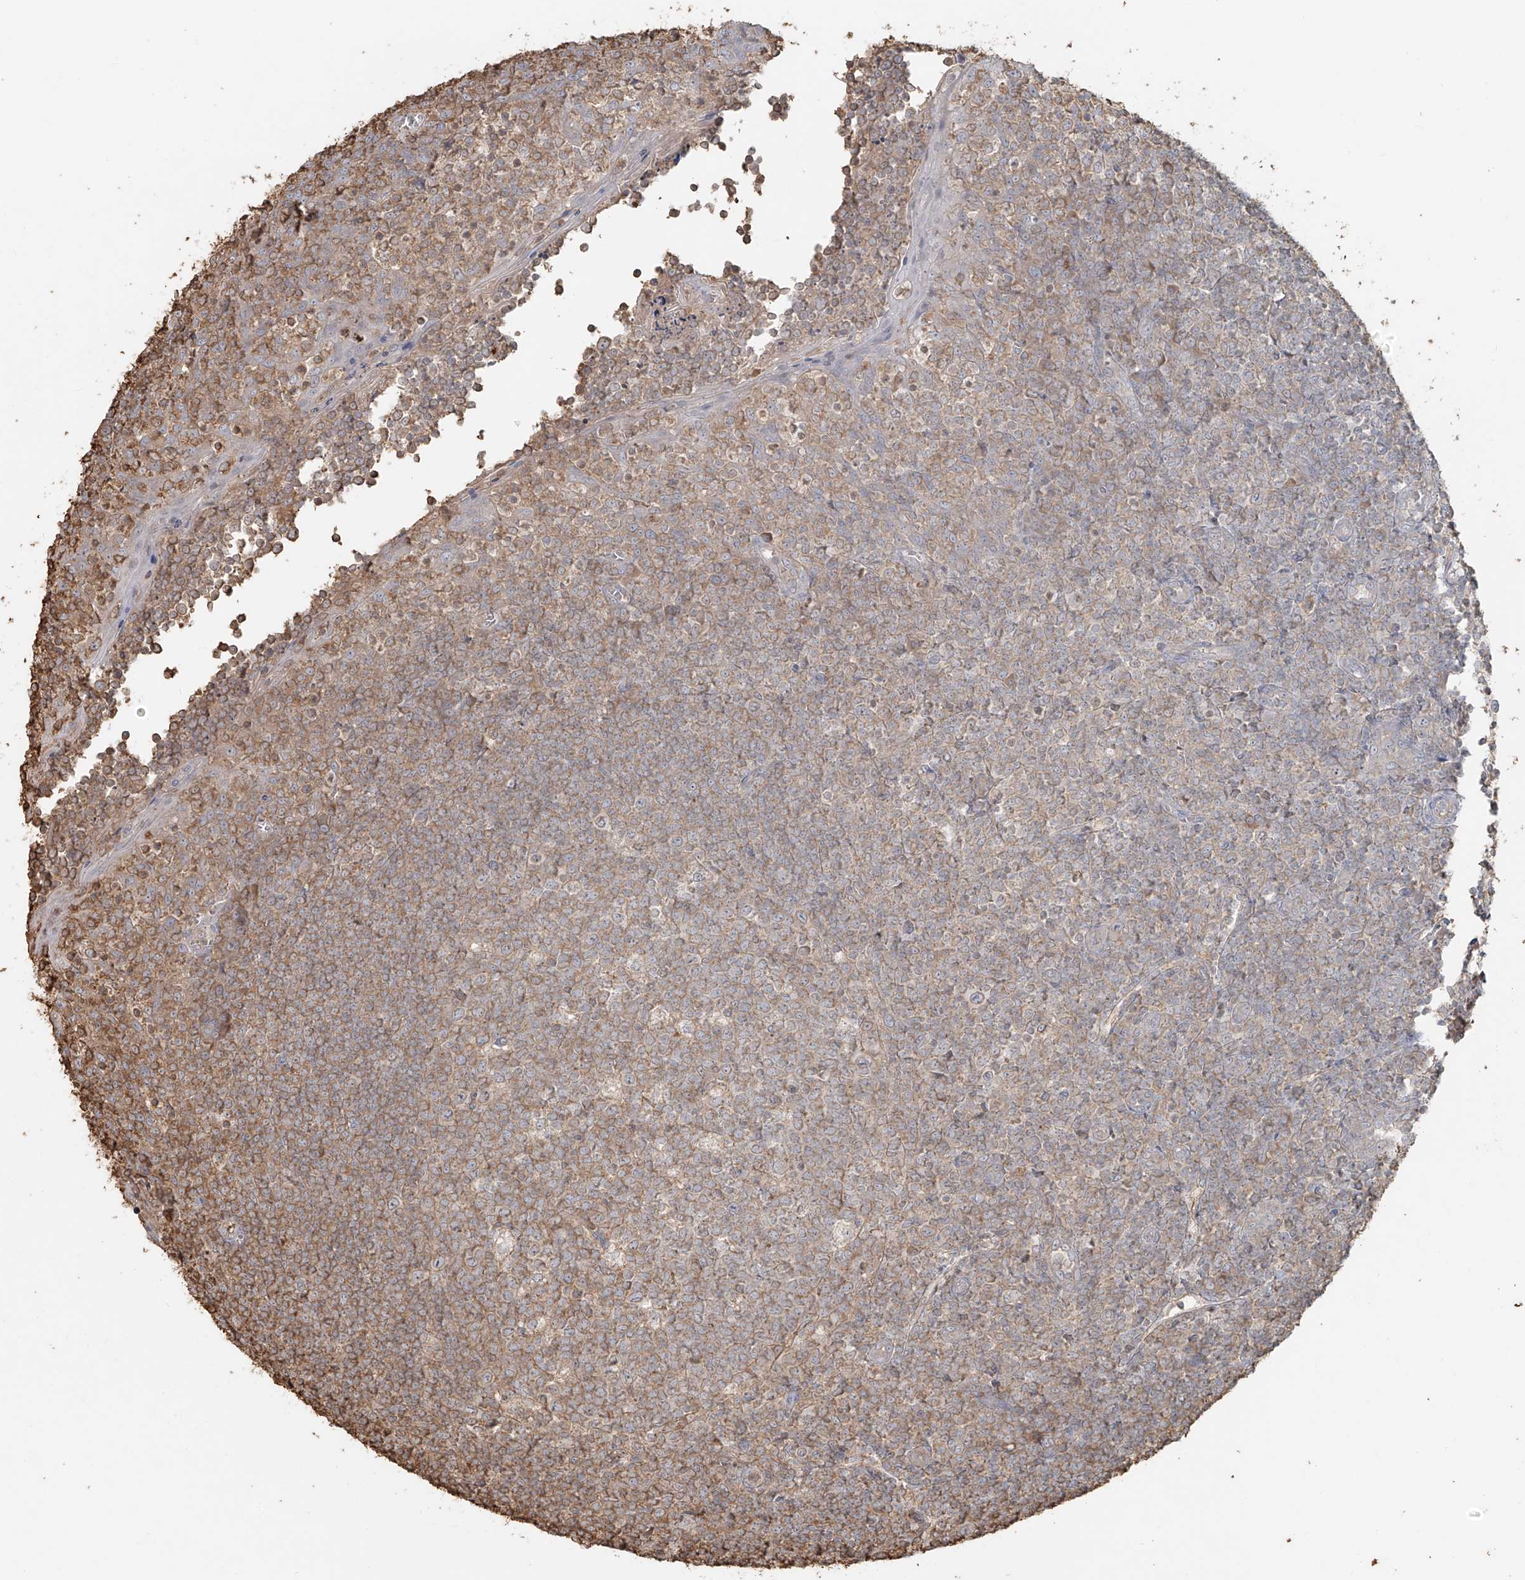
{"staining": {"intensity": "moderate", "quantity": "25%-75%", "location": "cytoplasmic/membranous"}, "tissue": "tonsil", "cell_type": "Germinal center cells", "image_type": "normal", "snomed": [{"axis": "morphology", "description": "Normal tissue, NOS"}, {"axis": "topography", "description": "Tonsil"}], "caption": "DAB immunohistochemical staining of benign tonsil shows moderate cytoplasmic/membranous protein positivity in about 25%-75% of germinal center cells.", "gene": "NPHS1", "patient": {"sex": "female", "age": 19}}